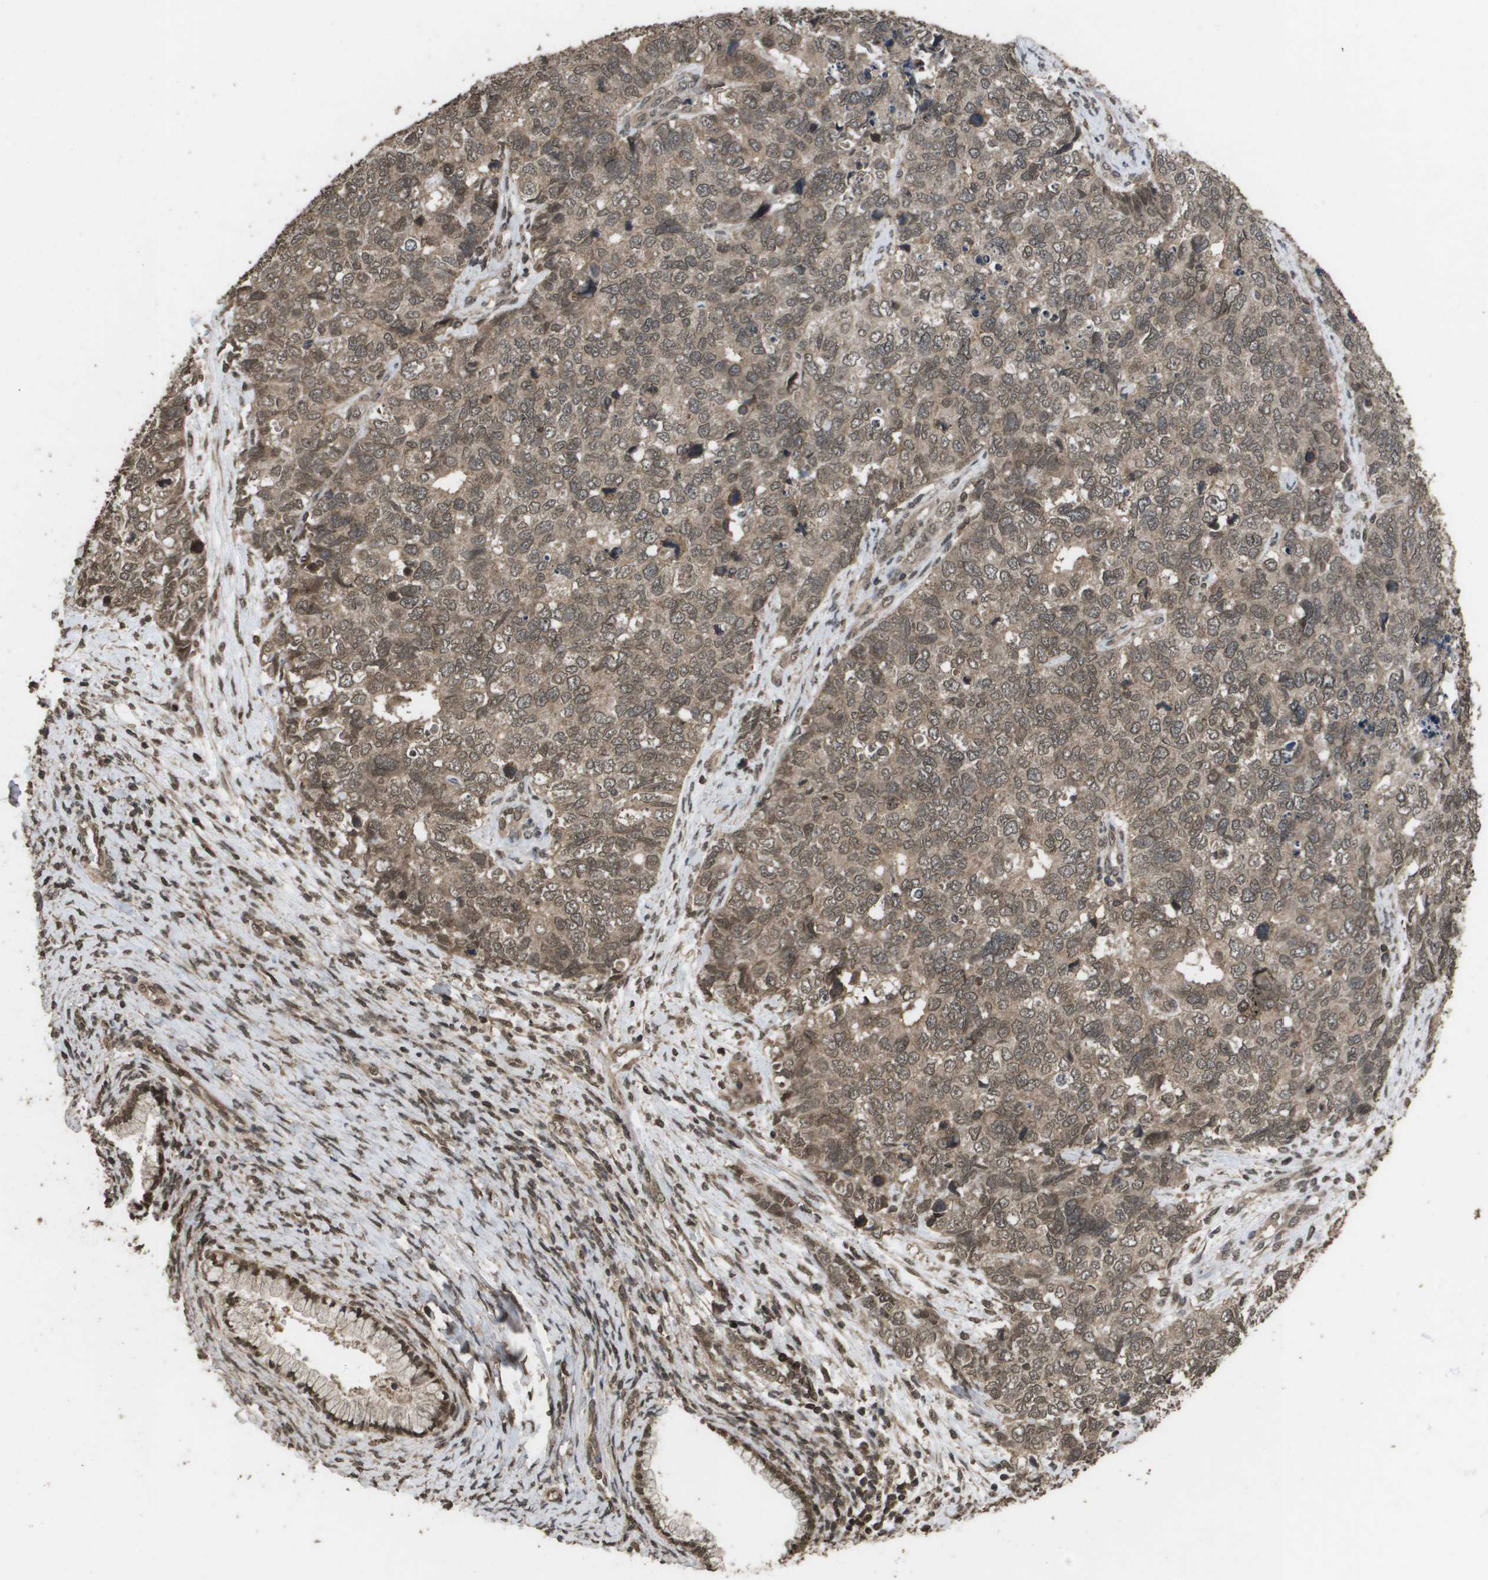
{"staining": {"intensity": "moderate", "quantity": ">75%", "location": "cytoplasmic/membranous,nuclear"}, "tissue": "cervical cancer", "cell_type": "Tumor cells", "image_type": "cancer", "snomed": [{"axis": "morphology", "description": "Squamous cell carcinoma, NOS"}, {"axis": "topography", "description": "Cervix"}], "caption": "Tumor cells demonstrate medium levels of moderate cytoplasmic/membranous and nuclear staining in approximately >75% of cells in human cervical squamous cell carcinoma.", "gene": "AXIN2", "patient": {"sex": "female", "age": 63}}